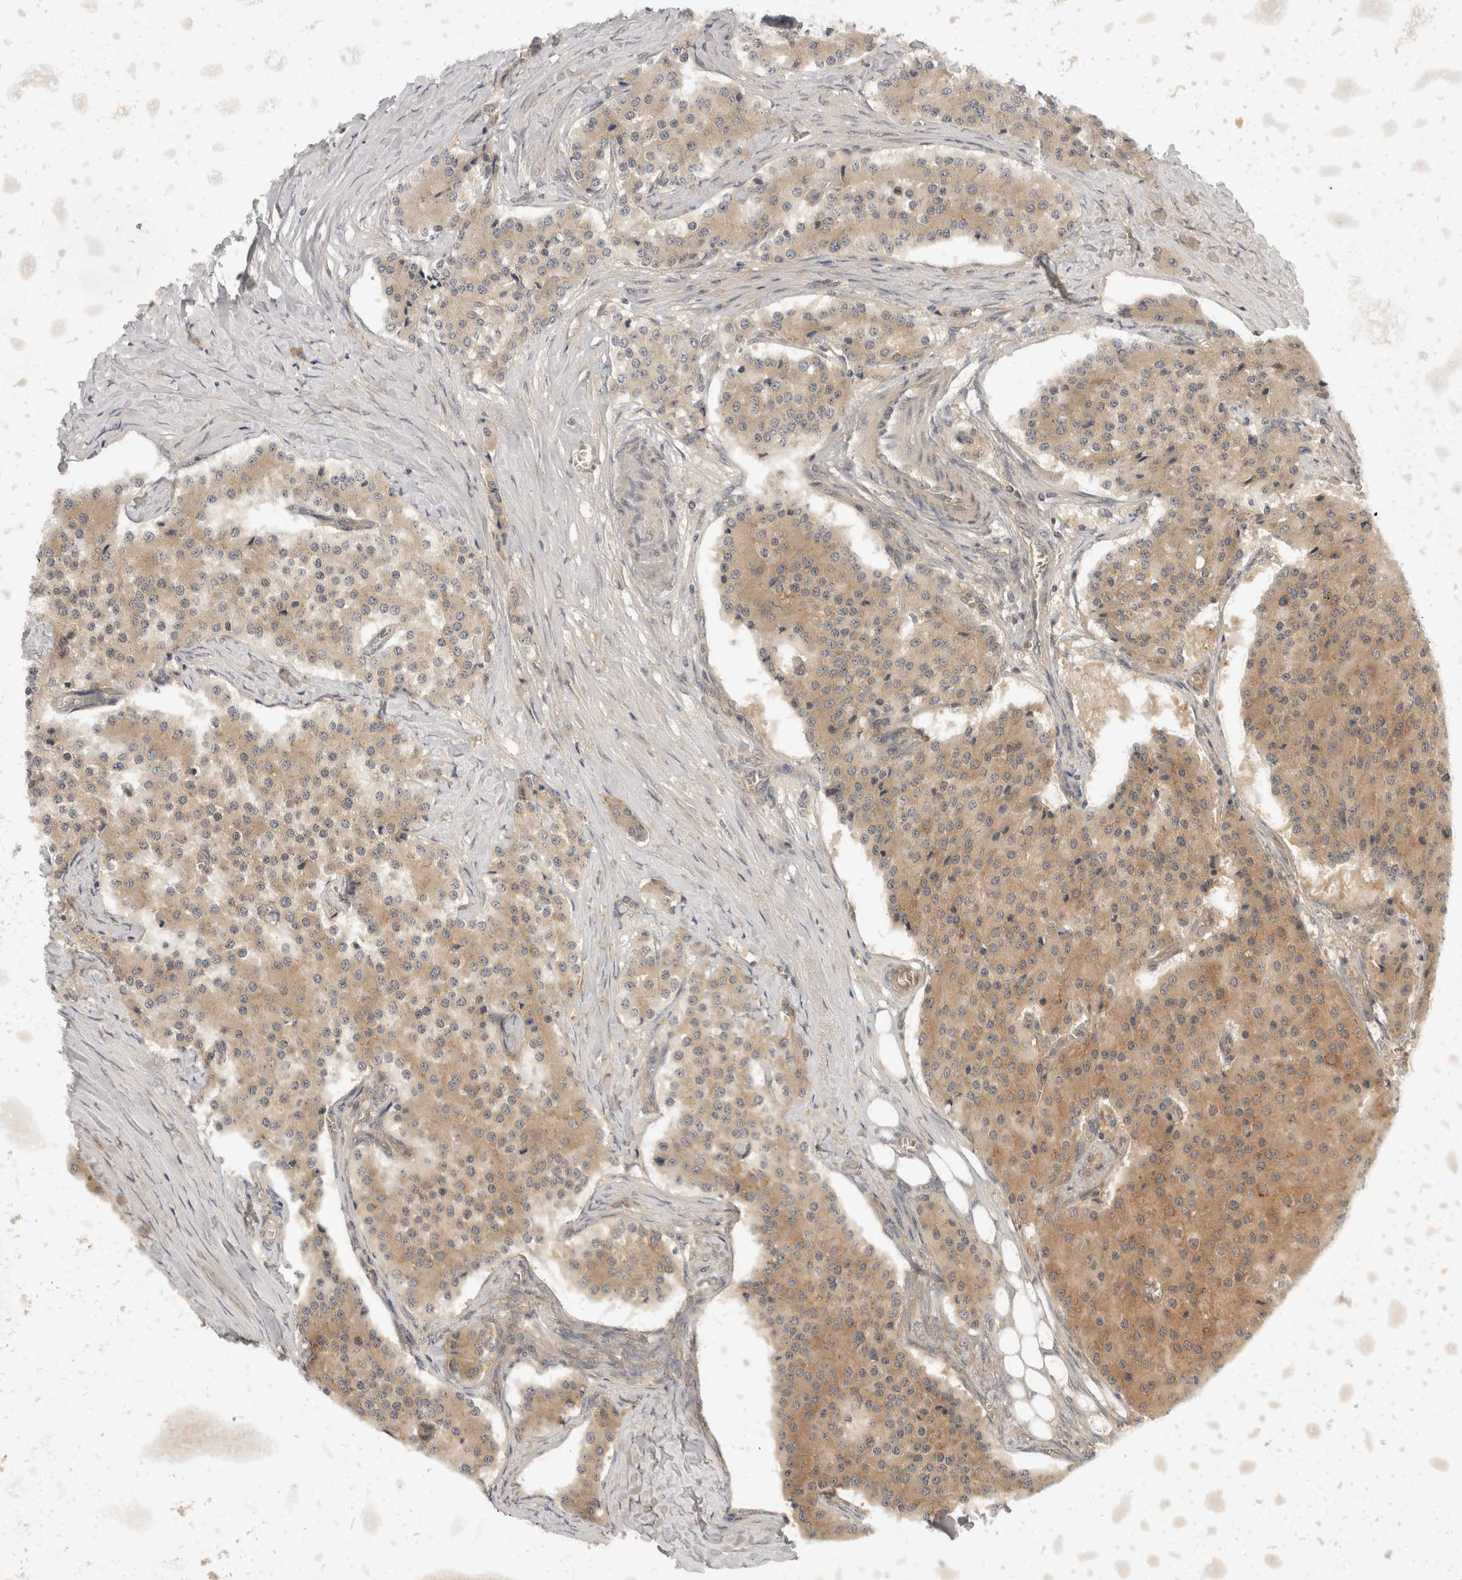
{"staining": {"intensity": "moderate", "quantity": ">75%", "location": "cytoplasmic/membranous"}, "tissue": "carcinoid", "cell_type": "Tumor cells", "image_type": "cancer", "snomed": [{"axis": "morphology", "description": "Carcinoid, malignant, NOS"}, {"axis": "topography", "description": "Colon"}], "caption": "A medium amount of moderate cytoplasmic/membranous positivity is present in about >75% of tumor cells in carcinoid tissue. (DAB = brown stain, brightfield microscopy at high magnification).", "gene": "EIF4G3", "patient": {"sex": "female", "age": 52}}